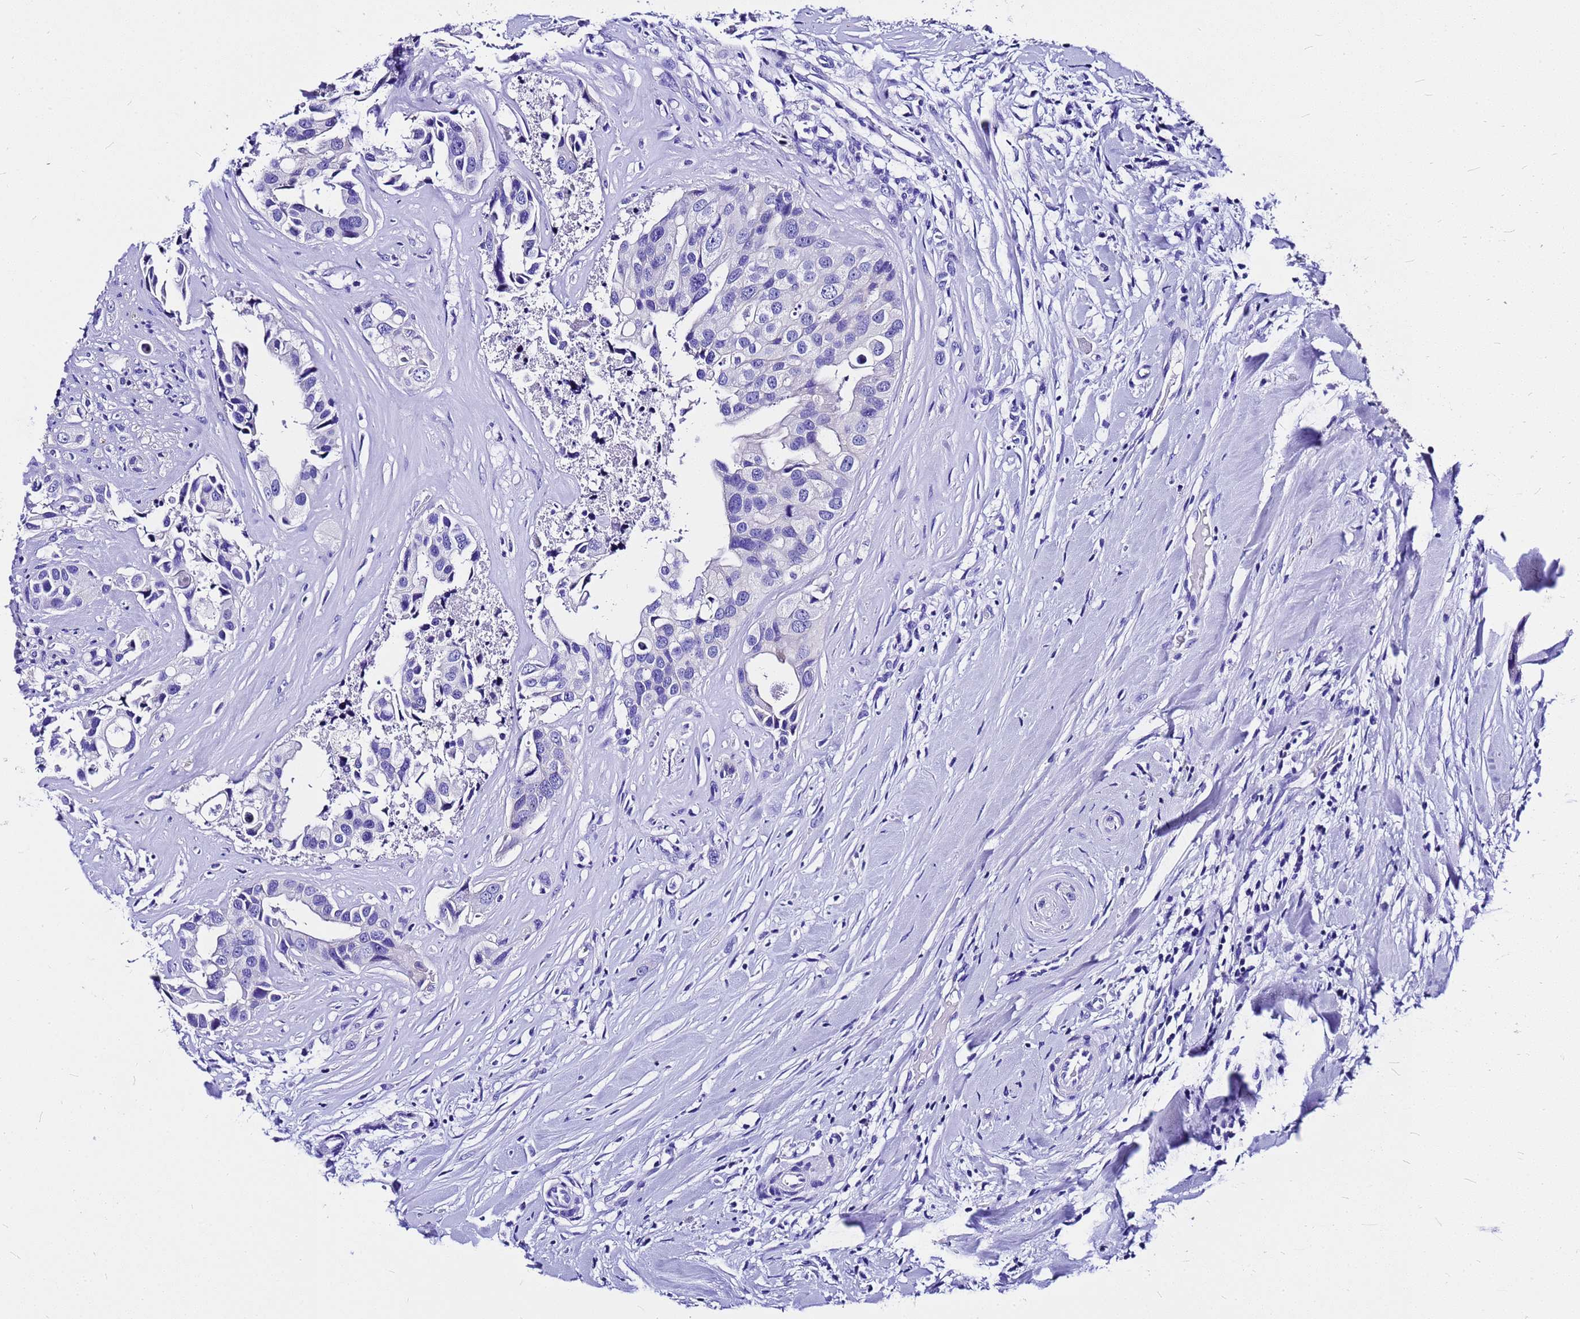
{"staining": {"intensity": "negative", "quantity": "none", "location": "none"}, "tissue": "head and neck cancer", "cell_type": "Tumor cells", "image_type": "cancer", "snomed": [{"axis": "morphology", "description": "Adenocarcinoma, NOS"}, {"axis": "morphology", "description": "Adenocarcinoma, metastatic, NOS"}, {"axis": "topography", "description": "Head-Neck"}], "caption": "A photomicrograph of human head and neck cancer (metastatic adenocarcinoma) is negative for staining in tumor cells.", "gene": "HERC4", "patient": {"sex": "male", "age": 75}}